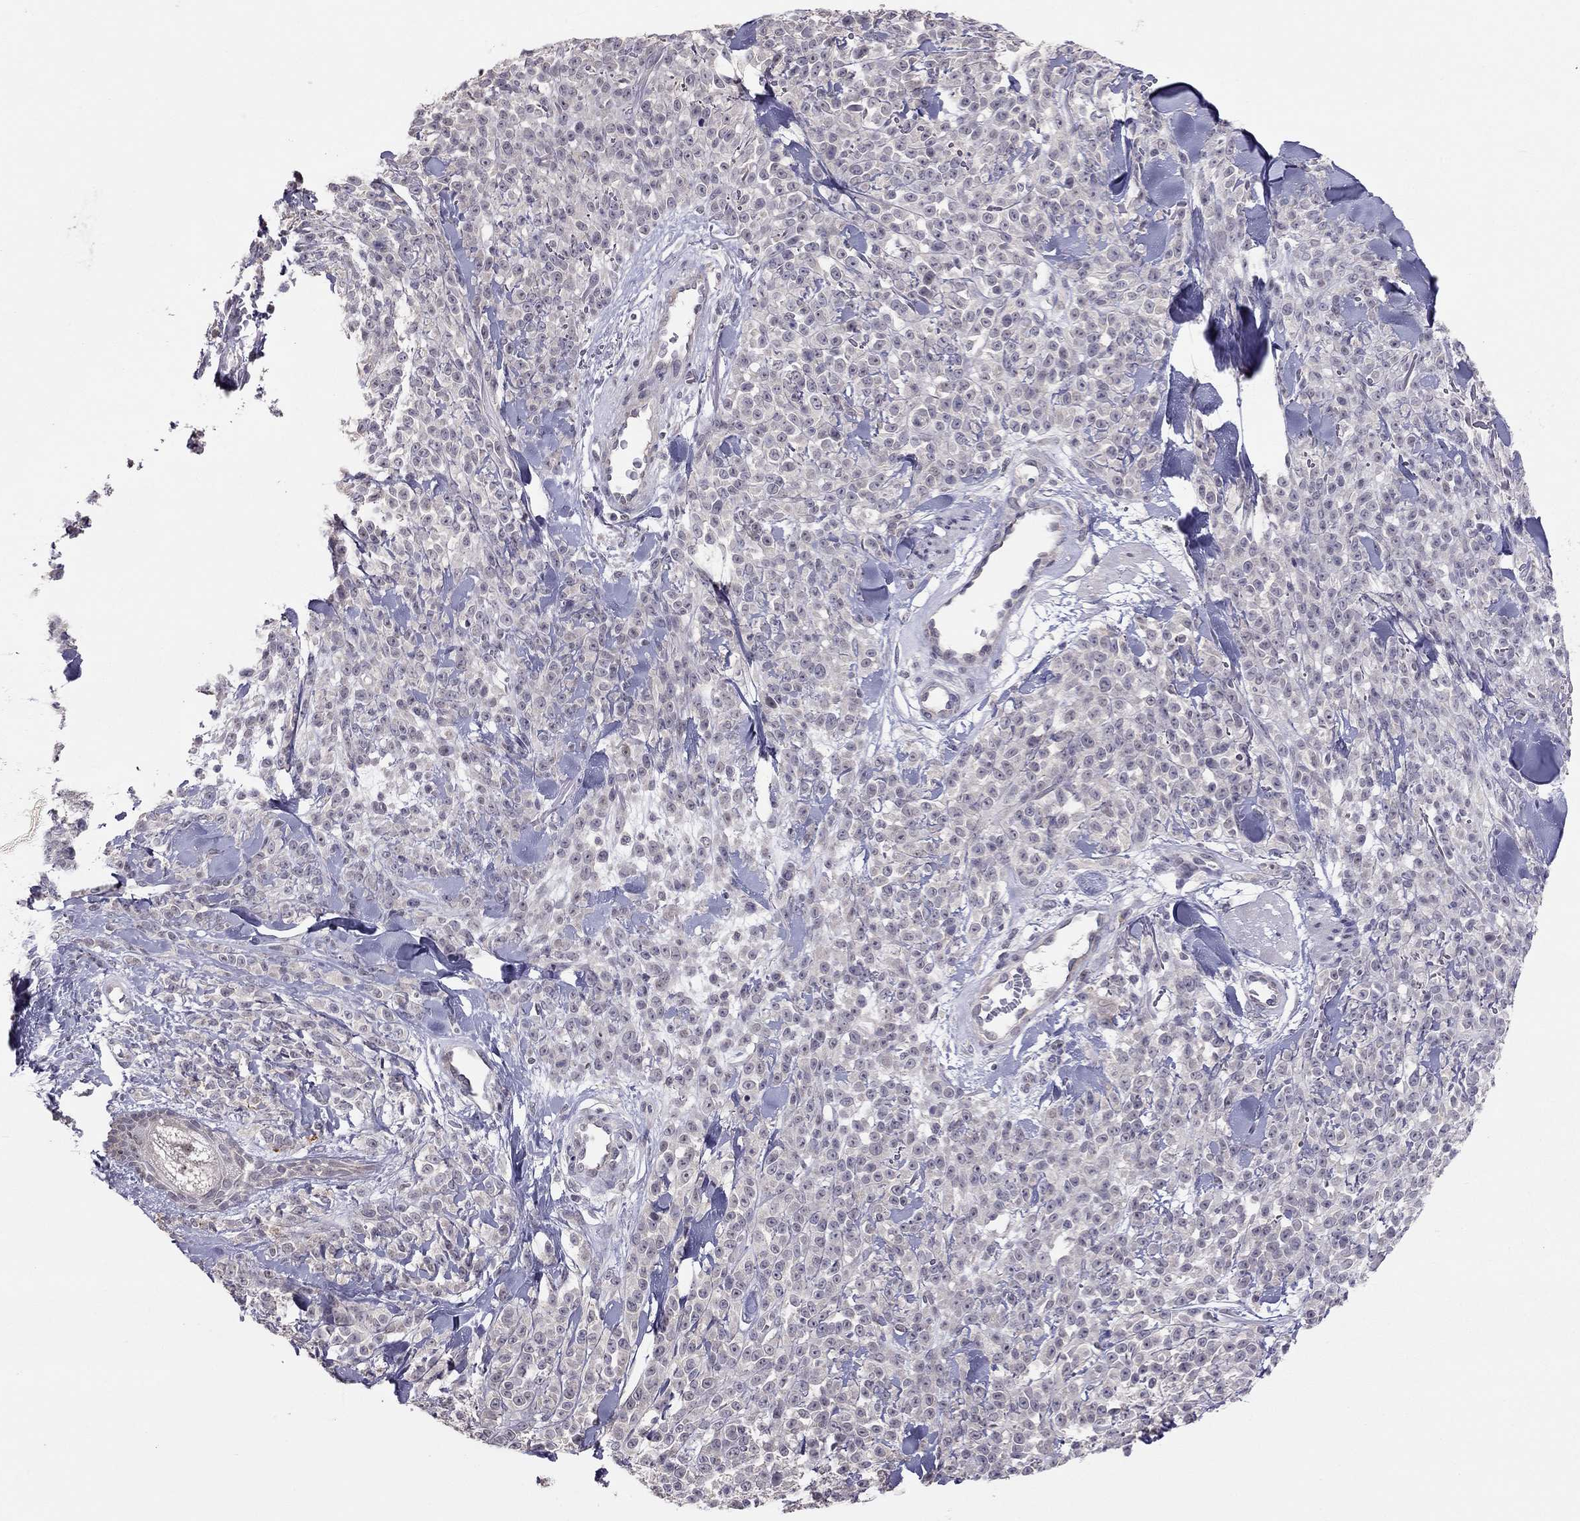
{"staining": {"intensity": "negative", "quantity": "none", "location": "none"}, "tissue": "melanoma", "cell_type": "Tumor cells", "image_type": "cancer", "snomed": [{"axis": "morphology", "description": "Malignant melanoma, NOS"}, {"axis": "topography", "description": "Skin"}, {"axis": "topography", "description": "Skin of trunk"}], "caption": "There is no significant positivity in tumor cells of malignant melanoma. Nuclei are stained in blue.", "gene": "HSF2BP", "patient": {"sex": "male", "age": 74}}